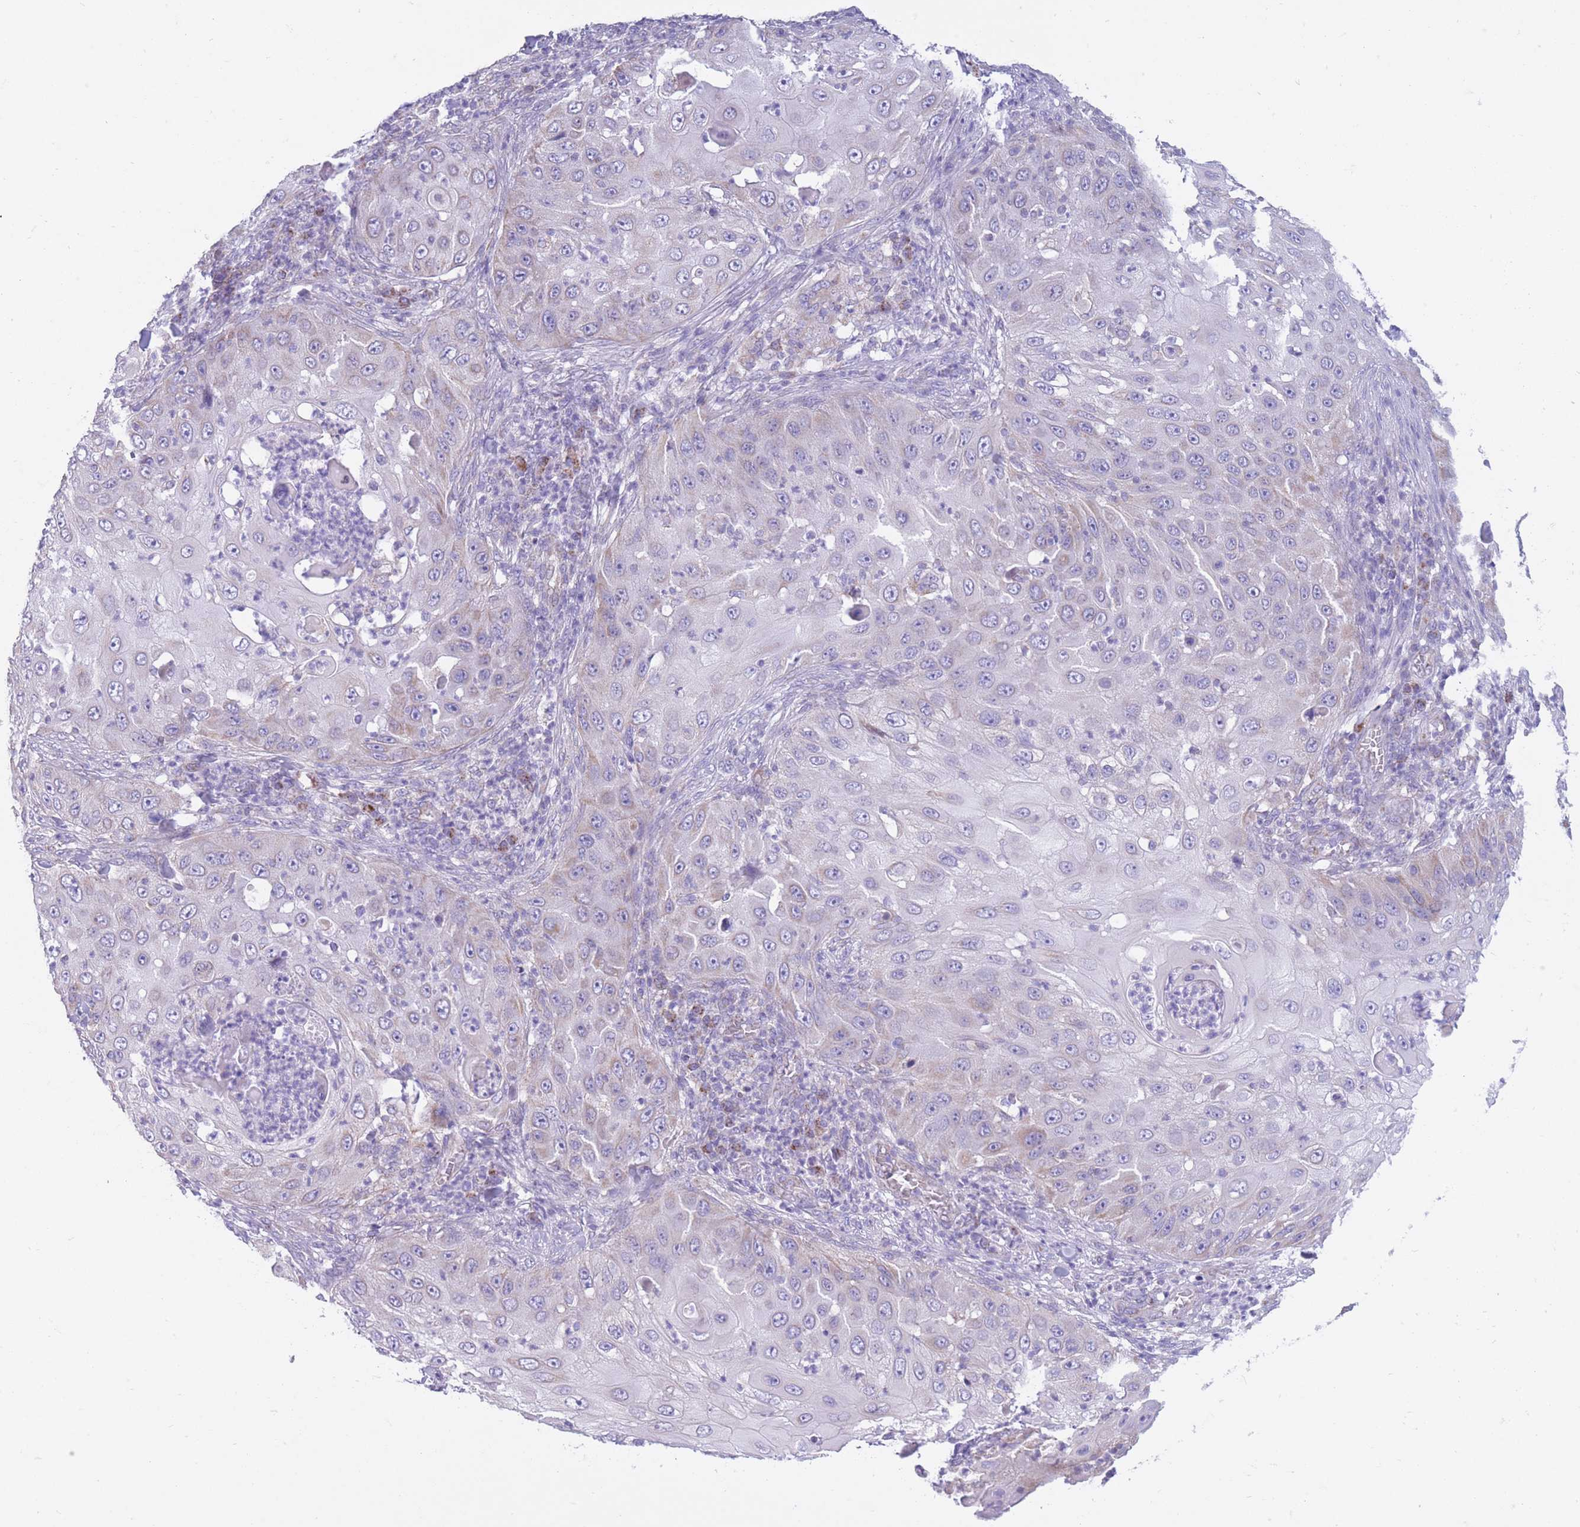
{"staining": {"intensity": "weak", "quantity": "<25%", "location": "cytoplasmic/membranous"}, "tissue": "skin cancer", "cell_type": "Tumor cells", "image_type": "cancer", "snomed": [{"axis": "morphology", "description": "Squamous cell carcinoma, NOS"}, {"axis": "topography", "description": "Skin"}], "caption": "Micrograph shows no significant protein staining in tumor cells of squamous cell carcinoma (skin). (Stains: DAB (3,3'-diaminobenzidine) IHC with hematoxylin counter stain, Microscopy: brightfield microscopy at high magnification).", "gene": "PDHA1", "patient": {"sex": "female", "age": 44}}